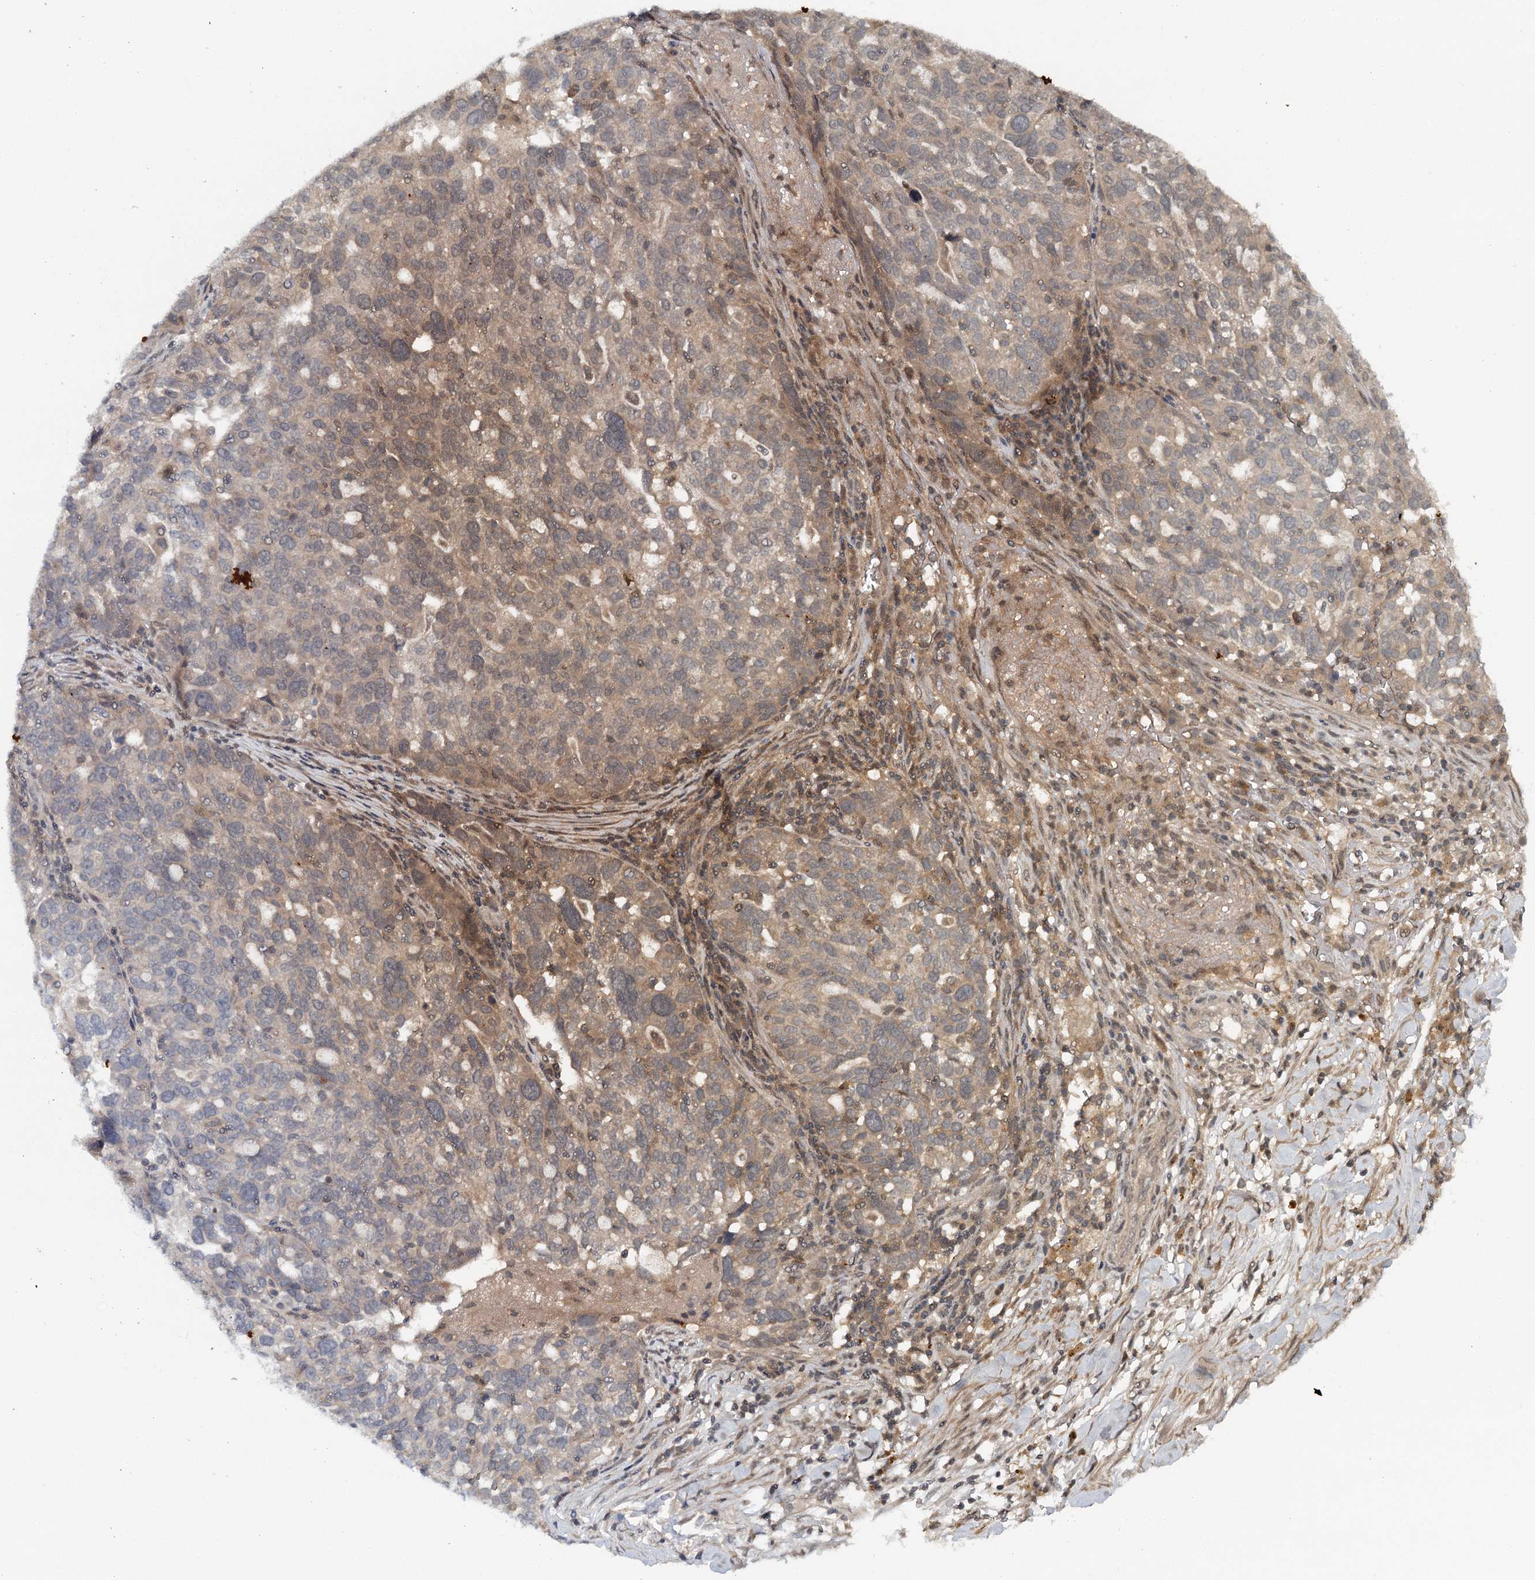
{"staining": {"intensity": "weak", "quantity": "25%-75%", "location": "cytoplasmic/membranous"}, "tissue": "ovarian cancer", "cell_type": "Tumor cells", "image_type": "cancer", "snomed": [{"axis": "morphology", "description": "Cystadenocarcinoma, serous, NOS"}, {"axis": "topography", "description": "Ovary"}], "caption": "An immunohistochemistry (IHC) micrograph of neoplastic tissue is shown. Protein staining in brown highlights weak cytoplasmic/membranous positivity in serous cystadenocarcinoma (ovarian) within tumor cells. The staining was performed using DAB to visualize the protein expression in brown, while the nuclei were stained in blue with hematoxylin (Magnification: 20x).", "gene": "SLC41A2", "patient": {"sex": "female", "age": 59}}